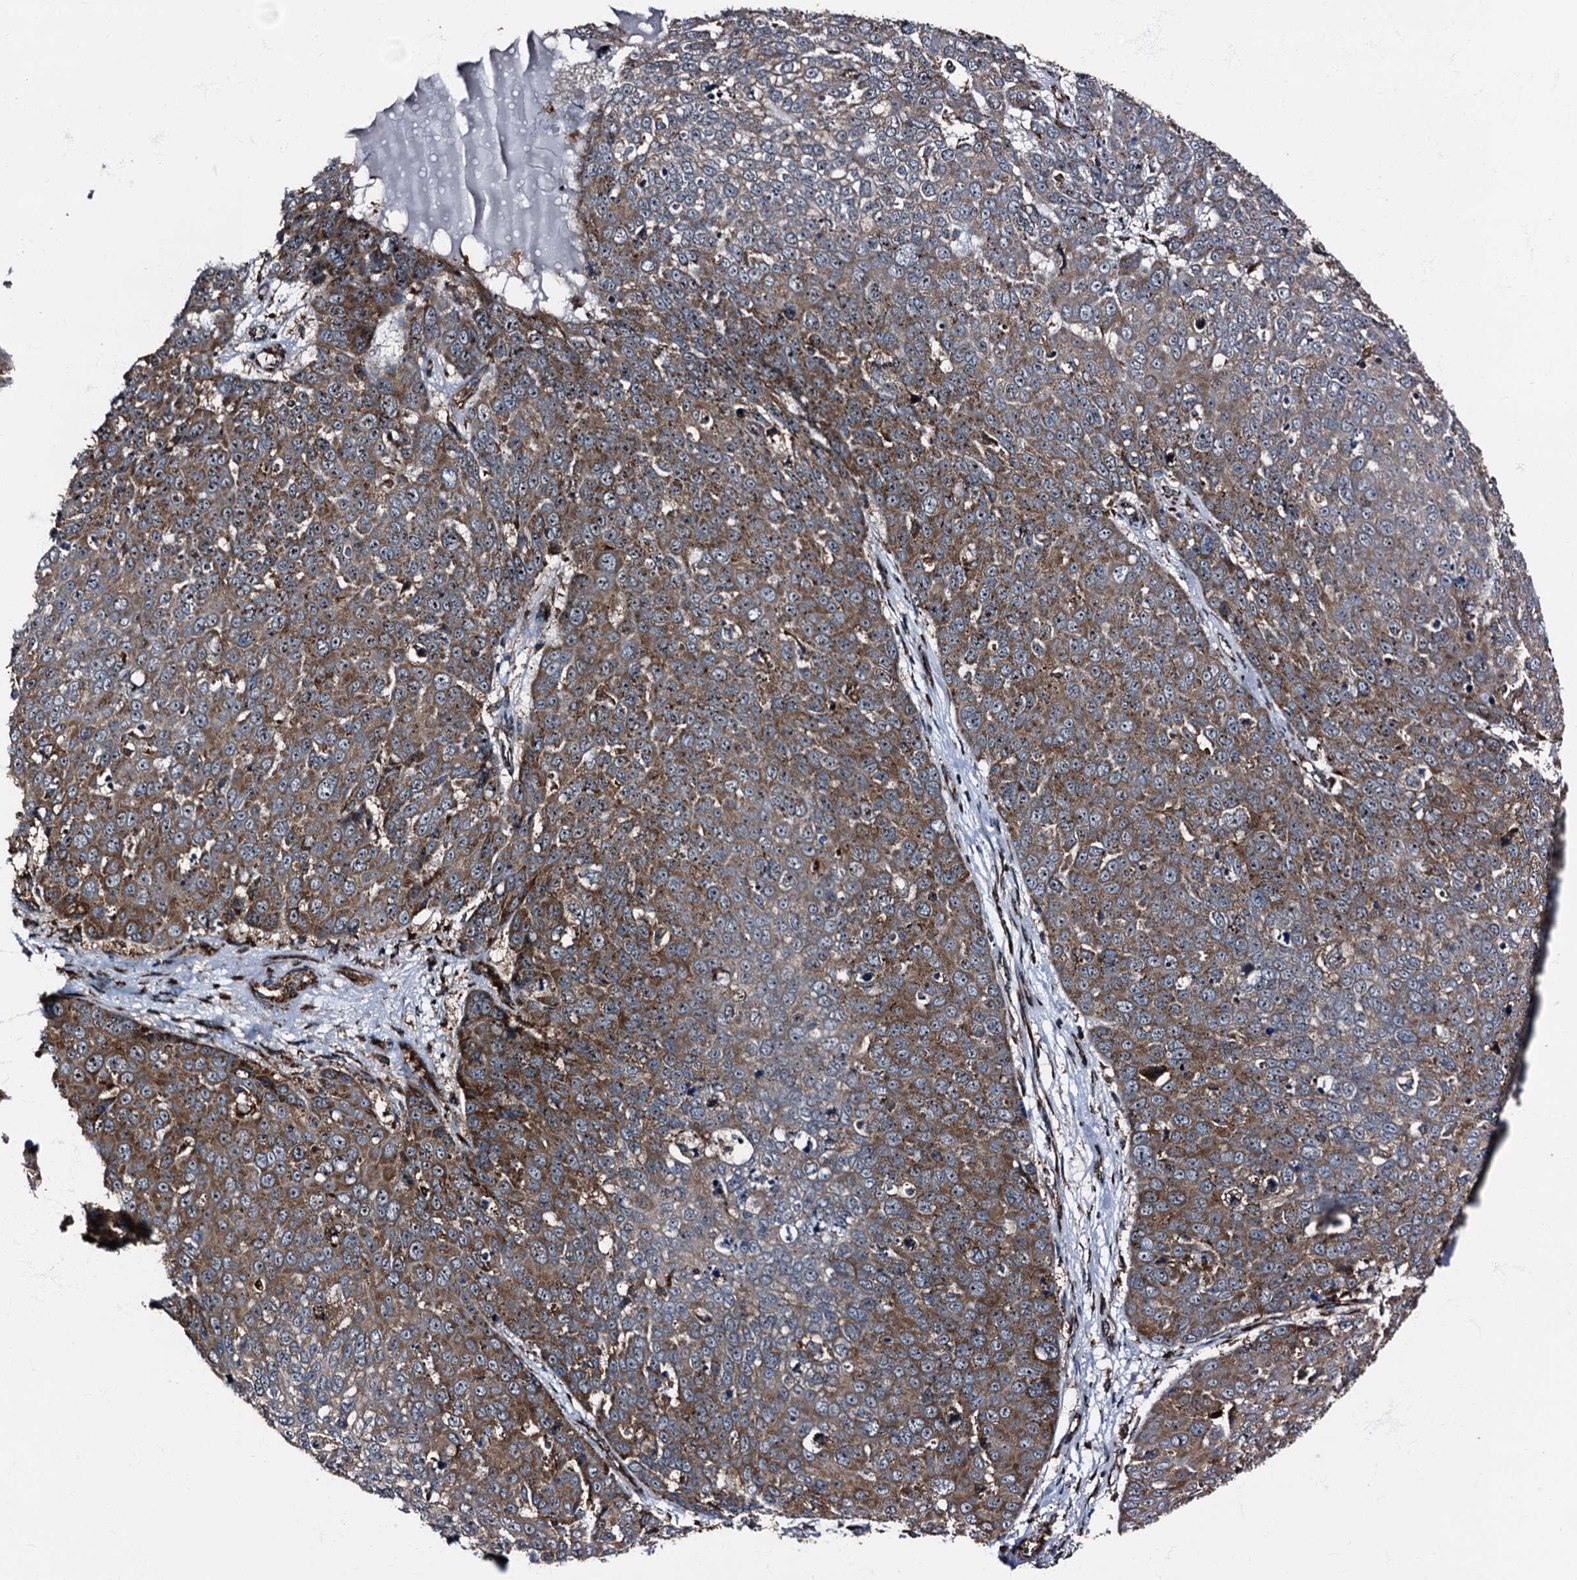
{"staining": {"intensity": "moderate", "quantity": "25%-75%", "location": "cytoplasmic/membranous"}, "tissue": "skin cancer", "cell_type": "Tumor cells", "image_type": "cancer", "snomed": [{"axis": "morphology", "description": "Squamous cell carcinoma, NOS"}, {"axis": "topography", "description": "Skin"}], "caption": "Immunohistochemical staining of human skin cancer exhibits medium levels of moderate cytoplasmic/membranous protein positivity in about 25%-75% of tumor cells.", "gene": "ATP2C1", "patient": {"sex": "male", "age": 71}}